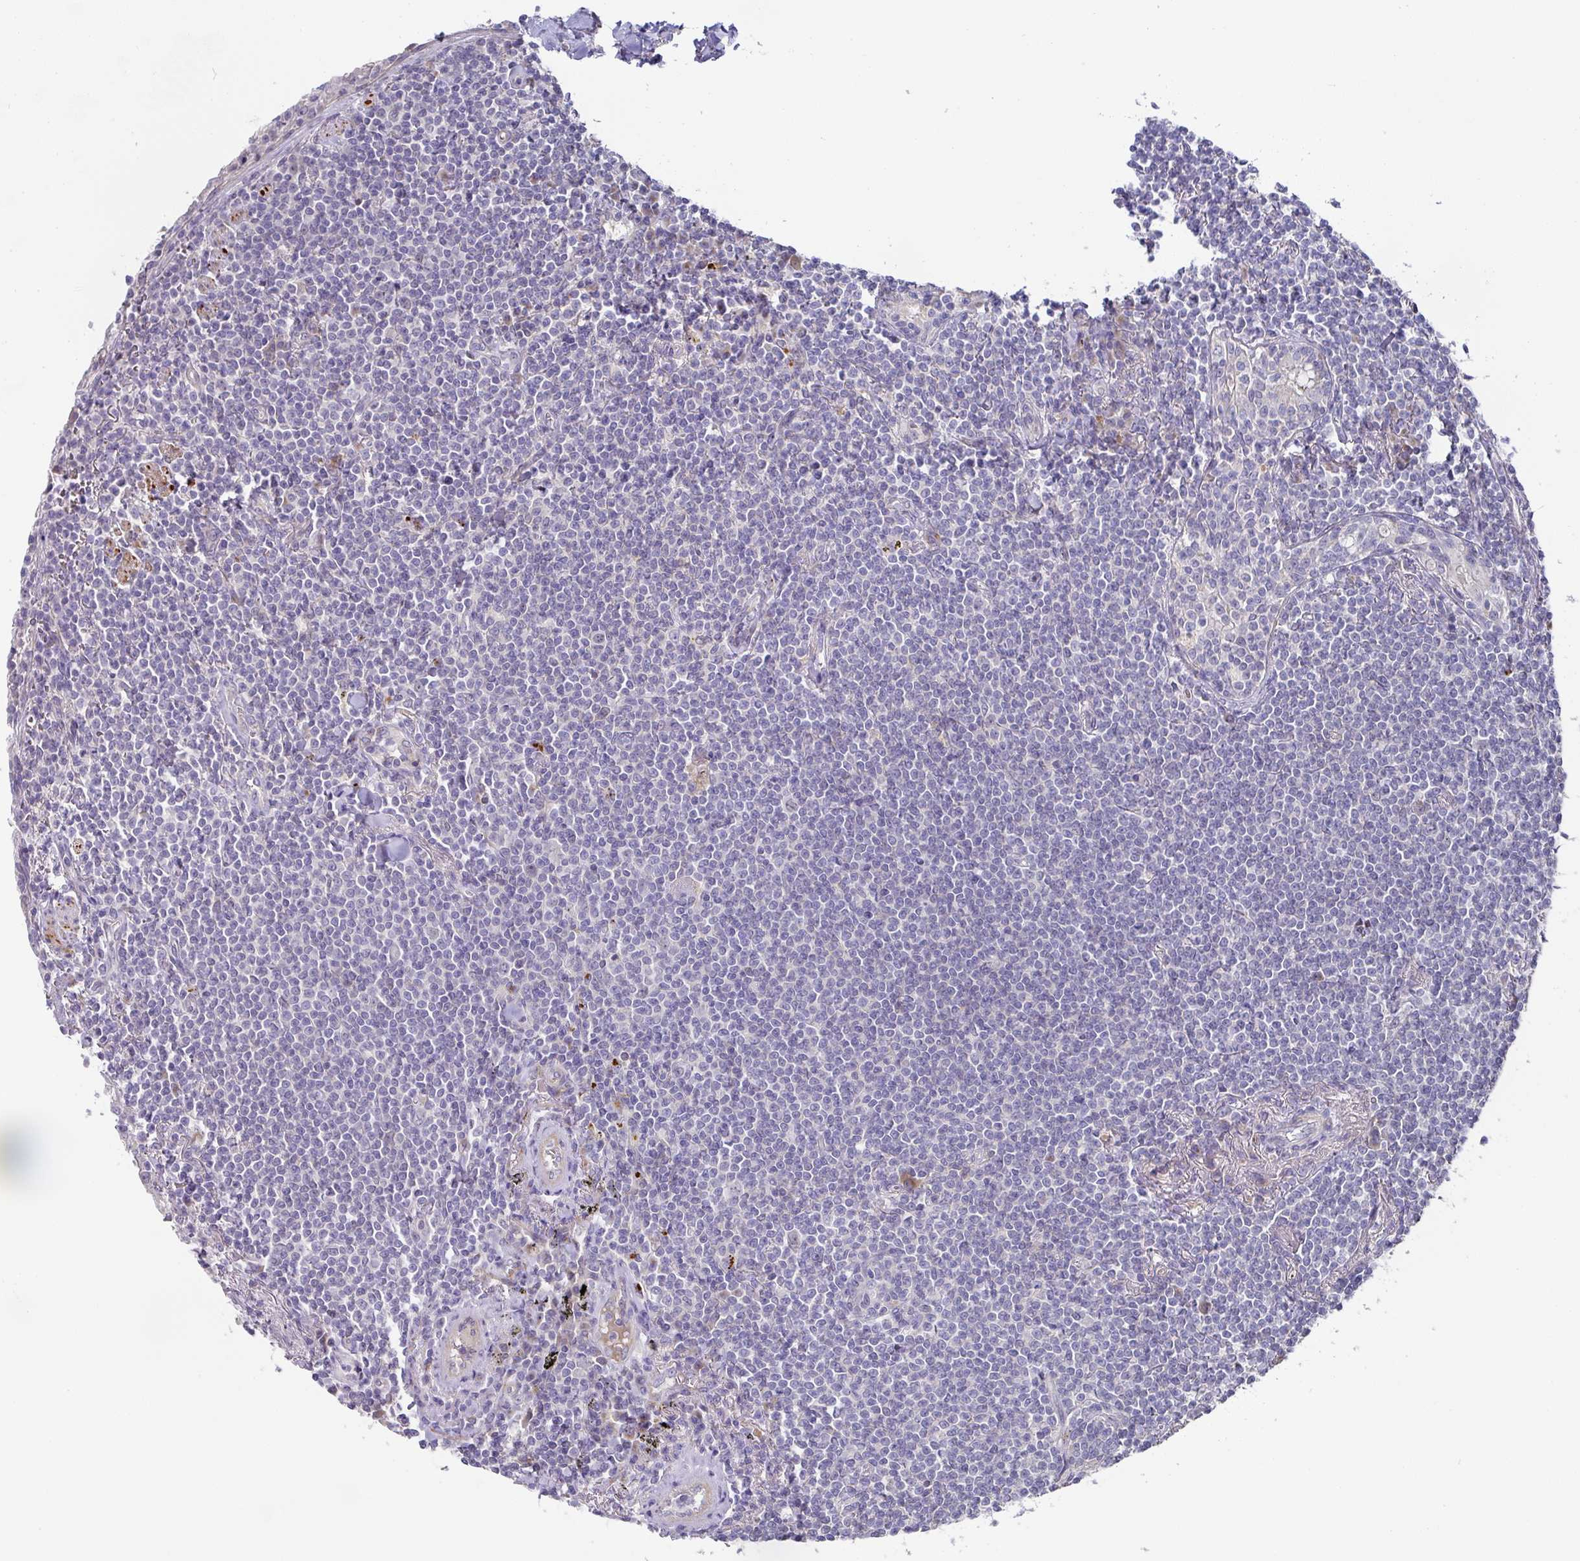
{"staining": {"intensity": "negative", "quantity": "none", "location": "none"}, "tissue": "lymphoma", "cell_type": "Tumor cells", "image_type": "cancer", "snomed": [{"axis": "morphology", "description": "Malignant lymphoma, non-Hodgkin's type, Low grade"}, {"axis": "topography", "description": "Lung"}], "caption": "Tumor cells show no significant staining in lymphoma.", "gene": "TARM1", "patient": {"sex": "female", "age": 71}}